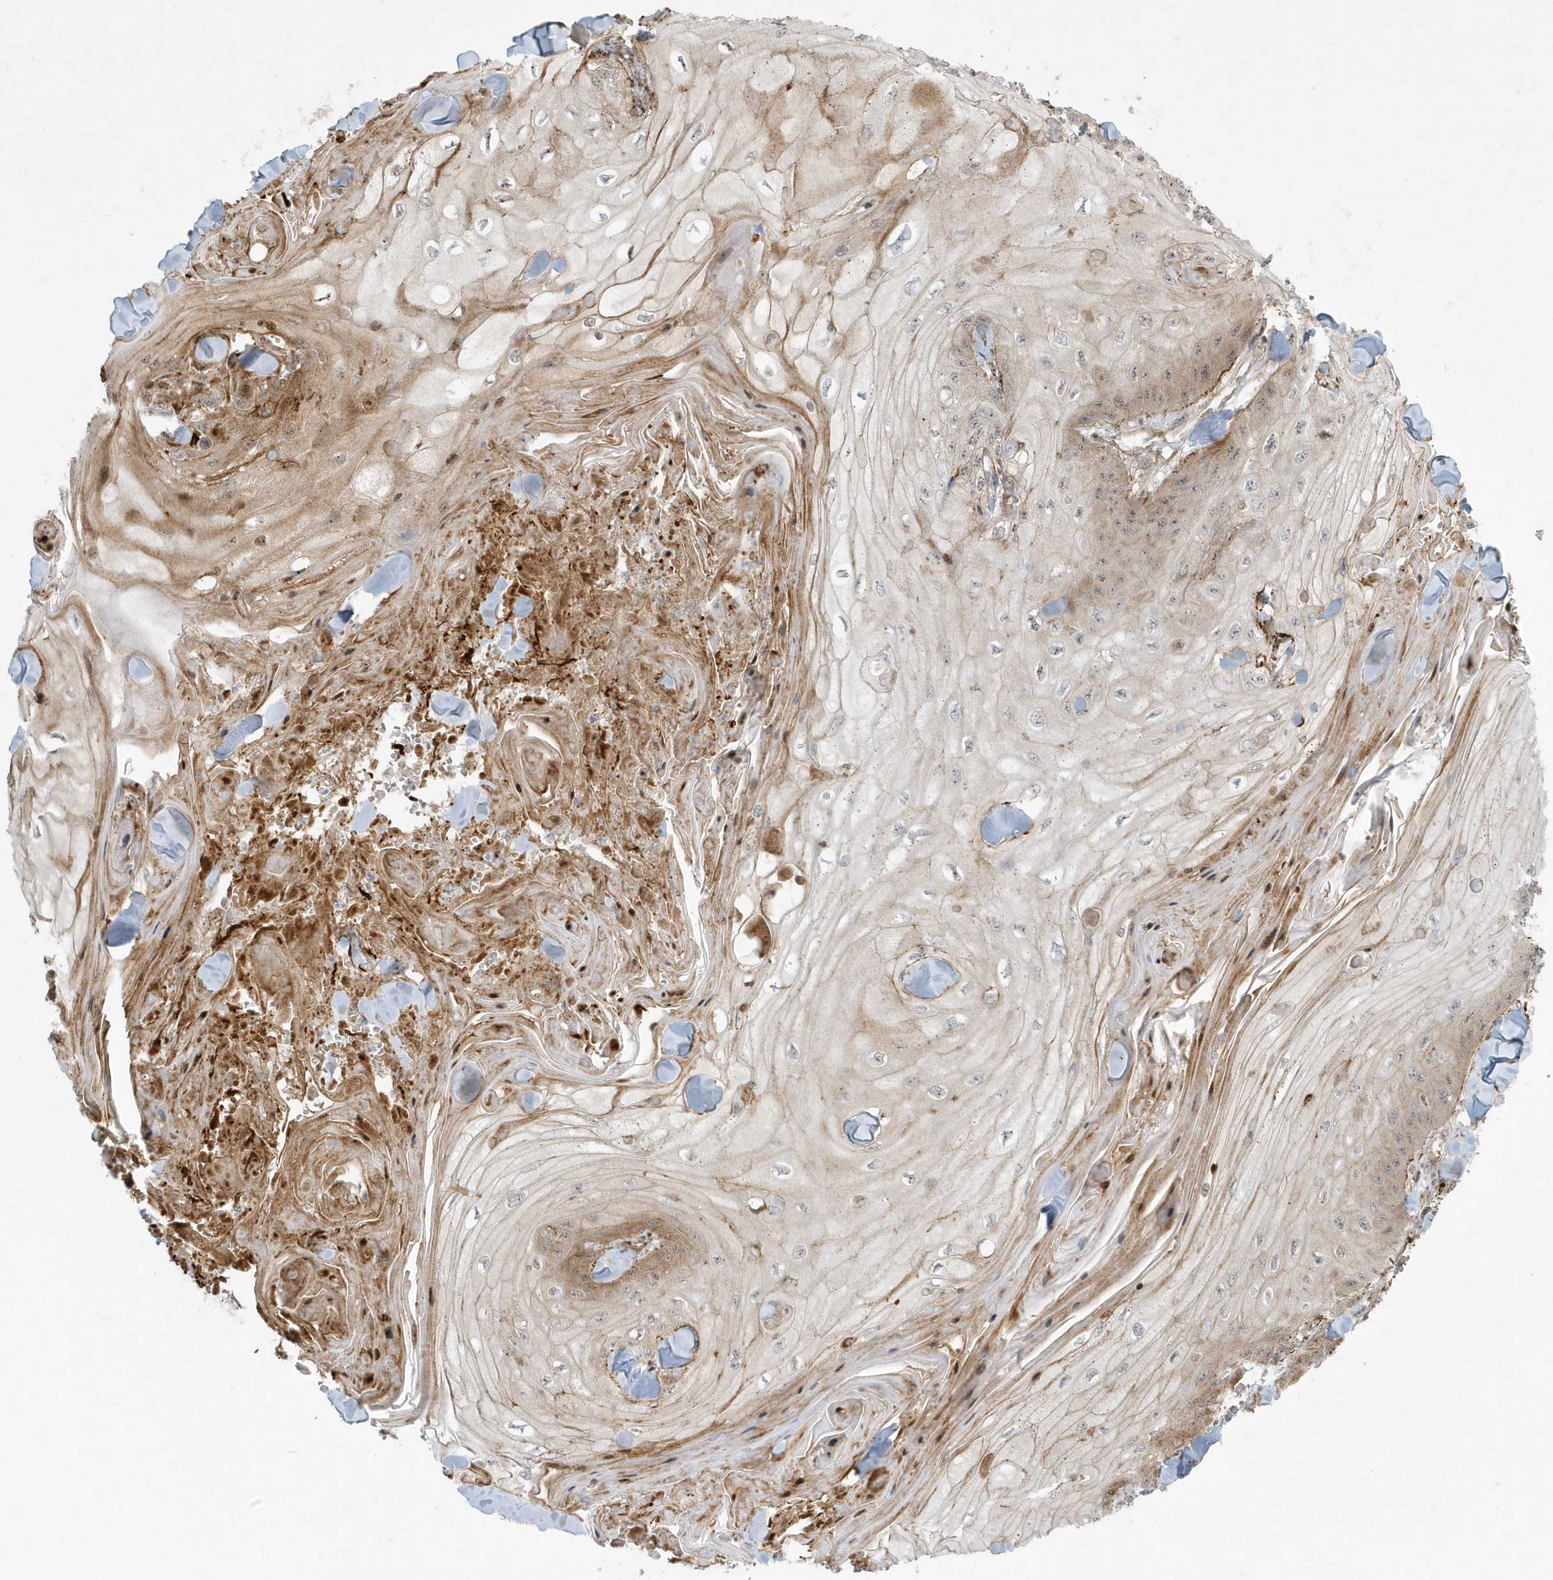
{"staining": {"intensity": "moderate", "quantity": "25%-75%", "location": "cytoplasmic/membranous"}, "tissue": "skin cancer", "cell_type": "Tumor cells", "image_type": "cancer", "snomed": [{"axis": "morphology", "description": "Squamous cell carcinoma, NOS"}, {"axis": "topography", "description": "Skin"}], "caption": "A micrograph showing moderate cytoplasmic/membranous staining in approximately 25%-75% of tumor cells in skin squamous cell carcinoma, as visualized by brown immunohistochemical staining.", "gene": "MASP2", "patient": {"sex": "male", "age": 74}}